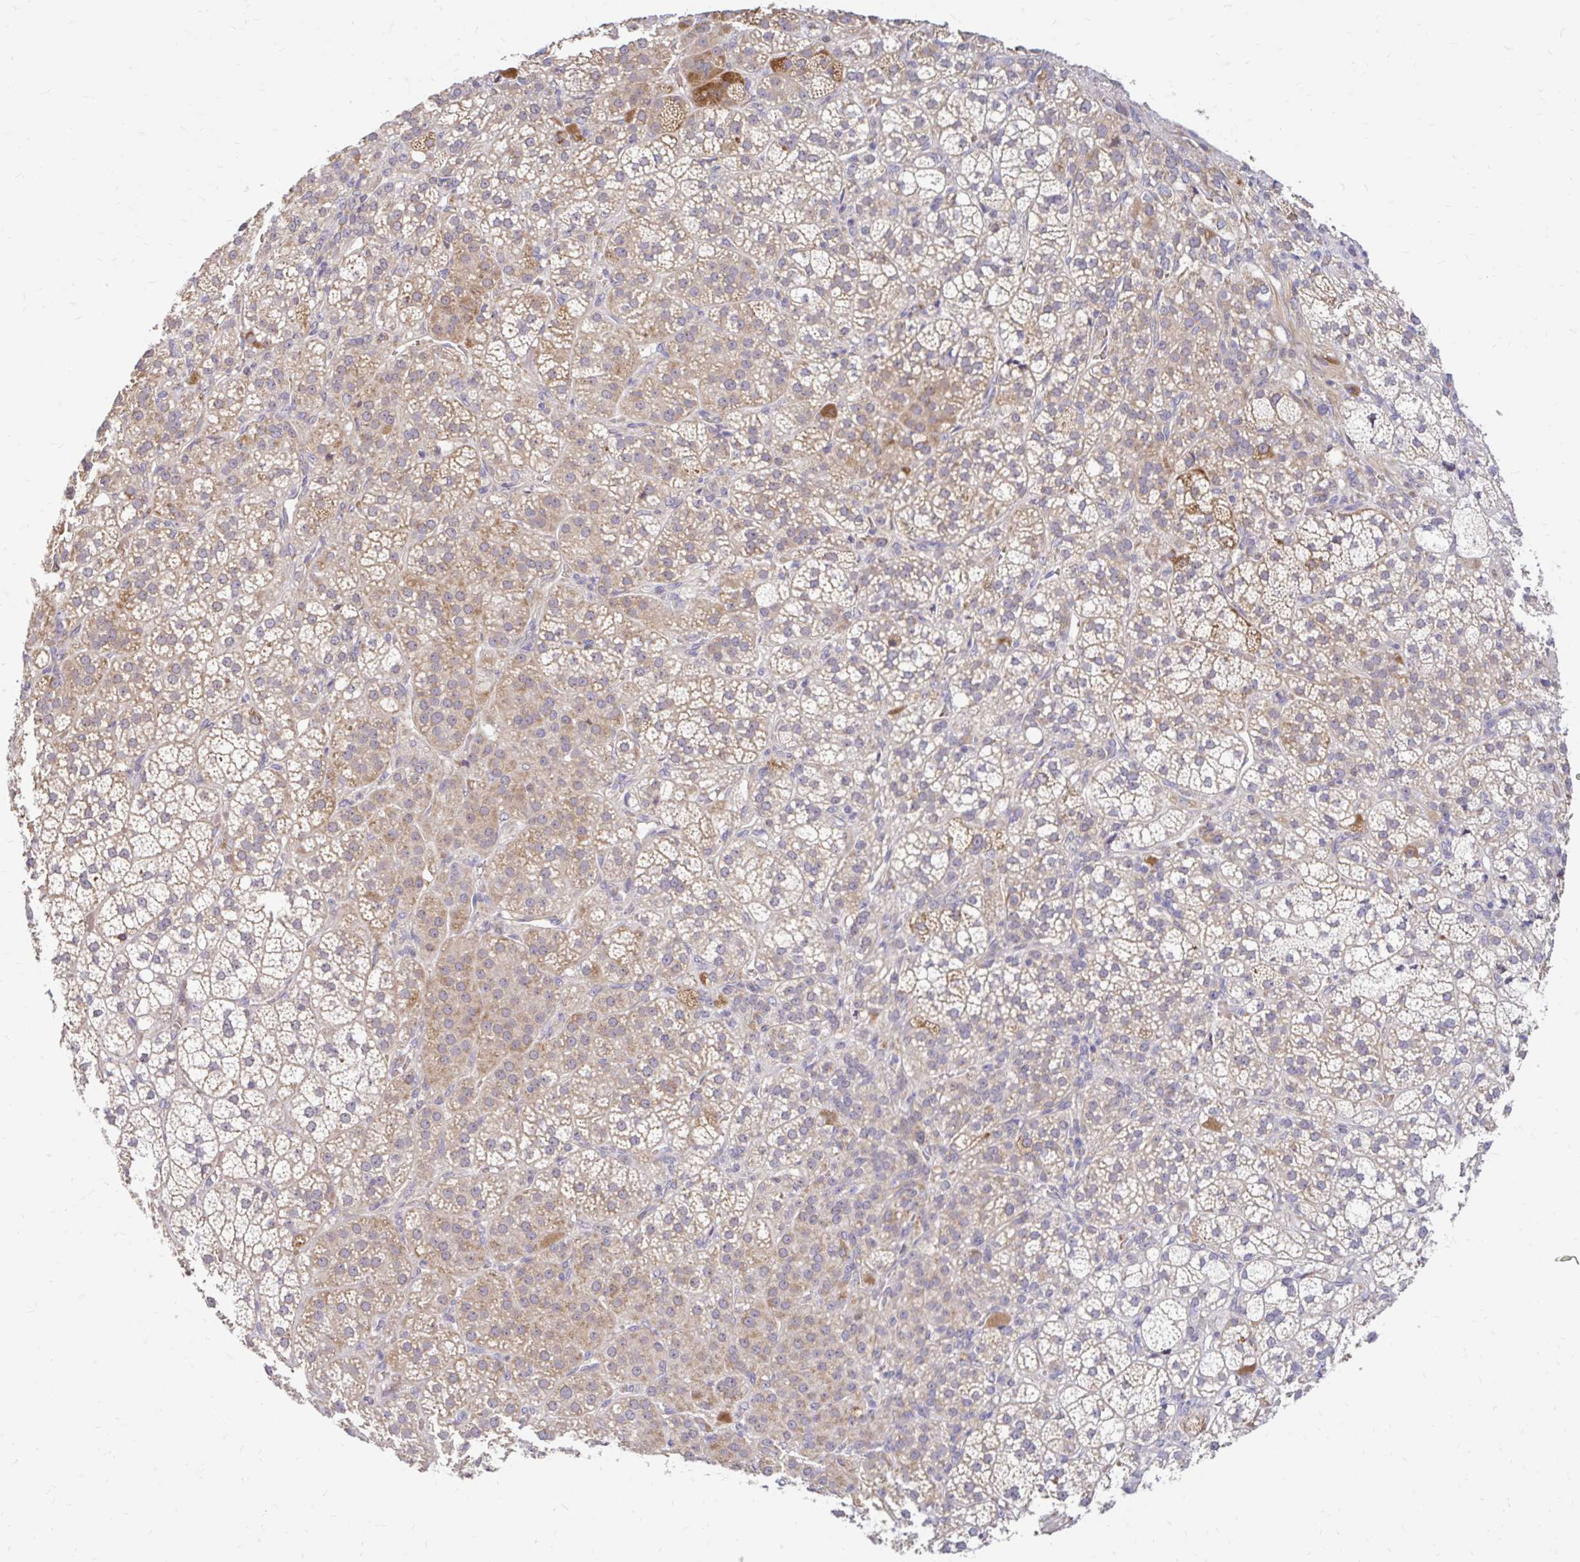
{"staining": {"intensity": "moderate", "quantity": ">75%", "location": "cytoplasmic/membranous"}, "tissue": "adrenal gland", "cell_type": "Glandular cells", "image_type": "normal", "snomed": [{"axis": "morphology", "description": "Normal tissue, NOS"}, {"axis": "topography", "description": "Adrenal gland"}], "caption": "An immunohistochemistry image of benign tissue is shown. Protein staining in brown labels moderate cytoplasmic/membranous positivity in adrenal gland within glandular cells.", "gene": "ARHGEF37", "patient": {"sex": "female", "age": 60}}